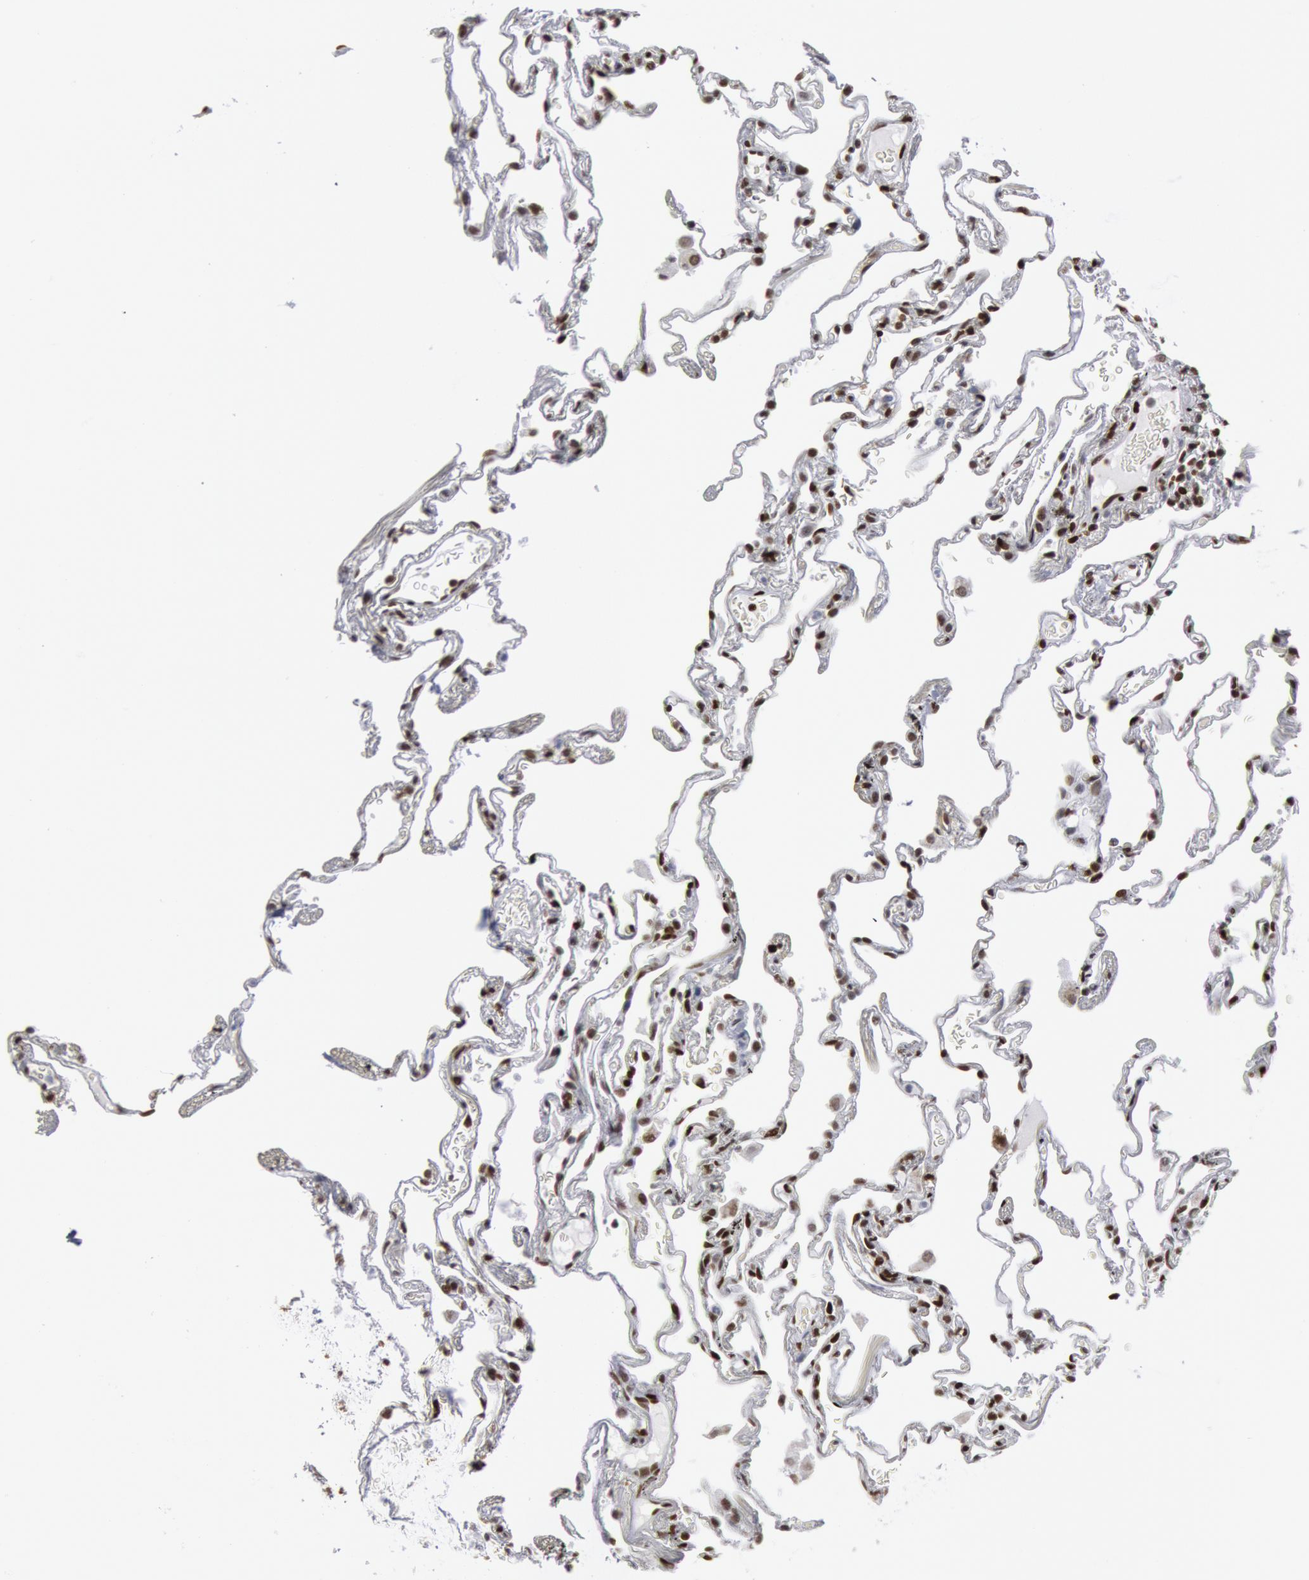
{"staining": {"intensity": "weak", "quantity": ">75%", "location": "nuclear"}, "tissue": "lung", "cell_type": "Alveolar cells", "image_type": "normal", "snomed": [{"axis": "morphology", "description": "Normal tissue, NOS"}, {"axis": "morphology", "description": "Inflammation, NOS"}, {"axis": "topography", "description": "Lung"}], "caption": "Protein expression analysis of unremarkable lung displays weak nuclear staining in approximately >75% of alveolar cells.", "gene": "MECP2", "patient": {"sex": "male", "age": 69}}